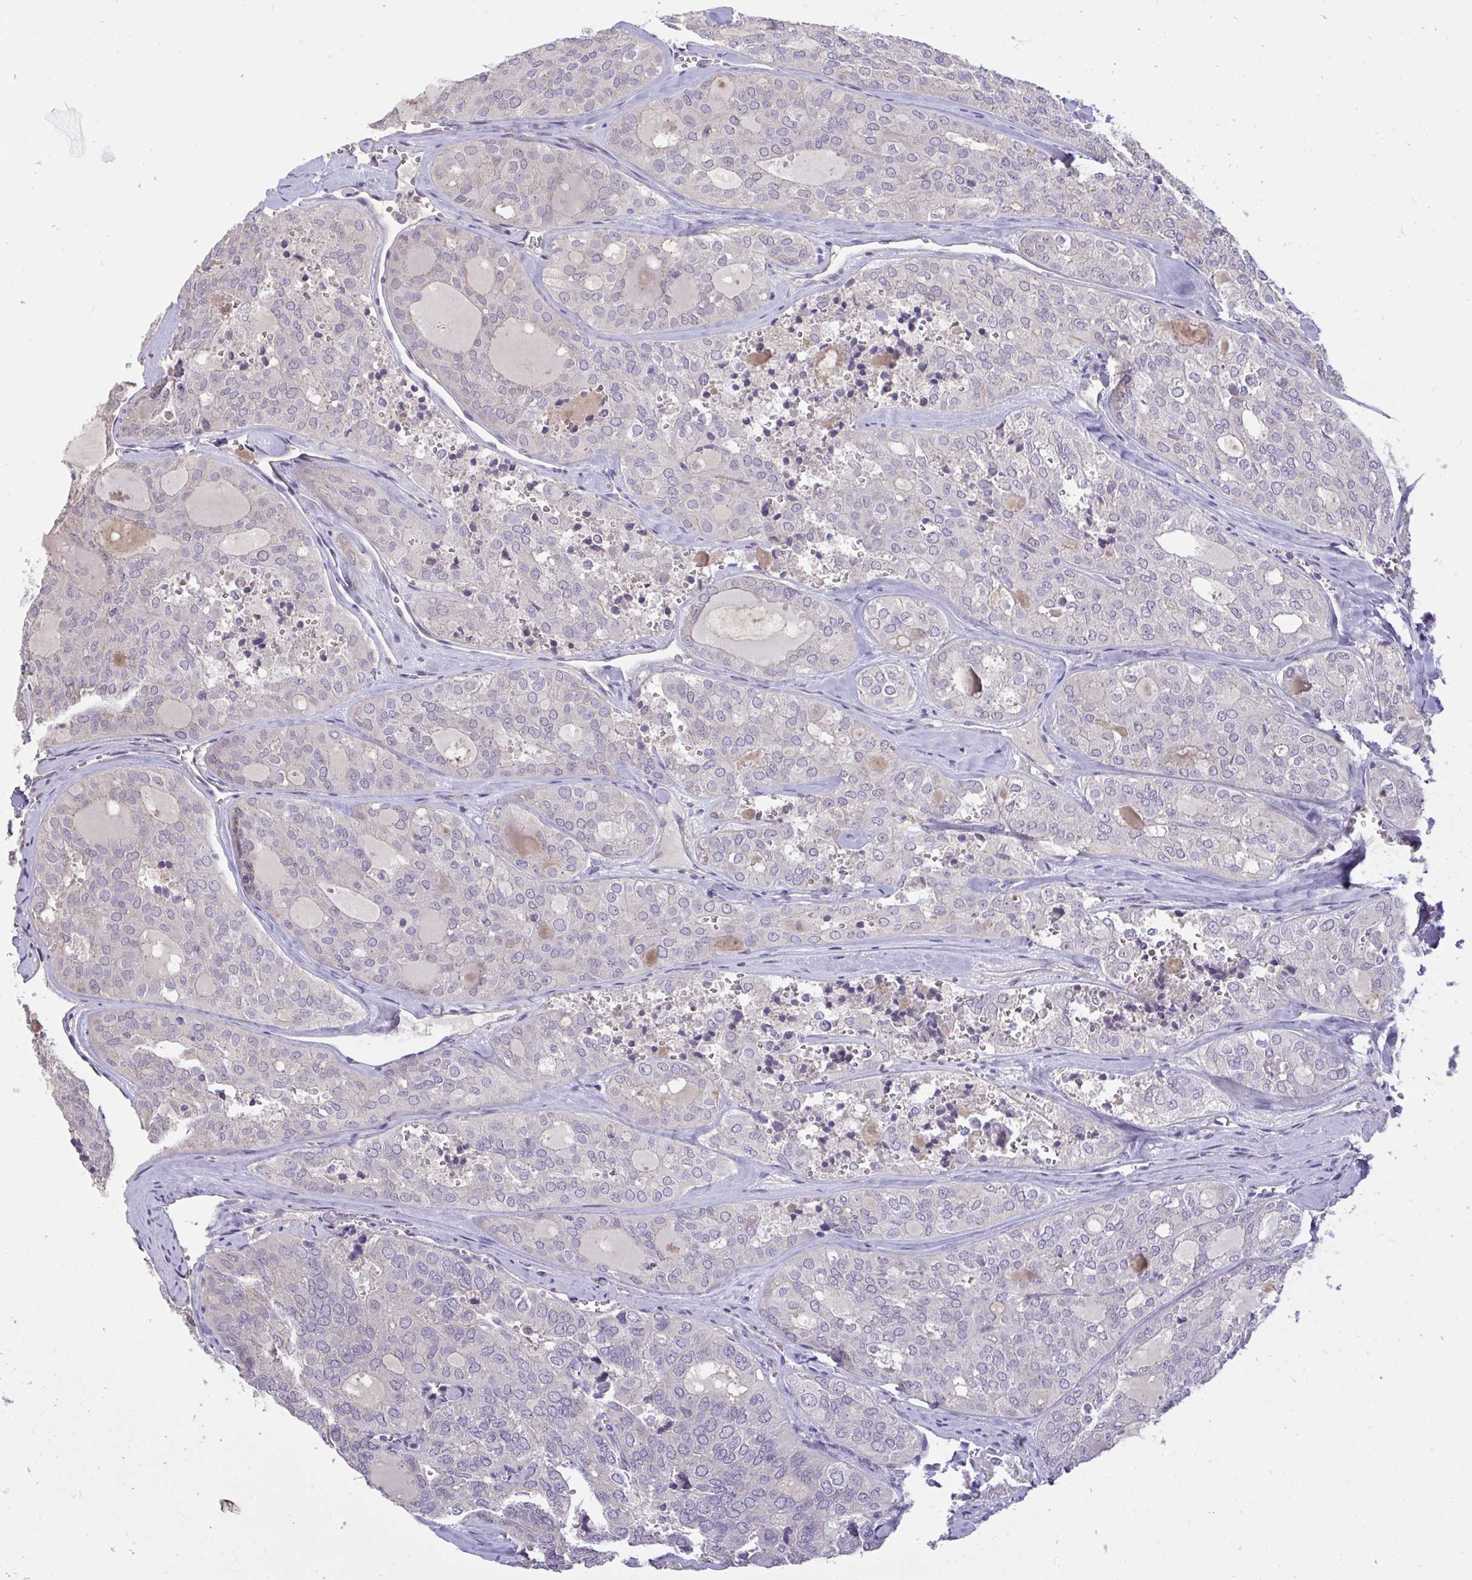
{"staining": {"intensity": "negative", "quantity": "none", "location": "none"}, "tissue": "thyroid cancer", "cell_type": "Tumor cells", "image_type": "cancer", "snomed": [{"axis": "morphology", "description": "Follicular adenoma carcinoma, NOS"}, {"axis": "topography", "description": "Thyroid gland"}], "caption": "Immunohistochemistry (IHC) micrograph of human thyroid cancer stained for a protein (brown), which displays no positivity in tumor cells. The staining is performed using DAB (3,3'-diaminobenzidine) brown chromogen with nuclei counter-stained in using hematoxylin.", "gene": "C19orf54", "patient": {"sex": "male", "age": 75}}